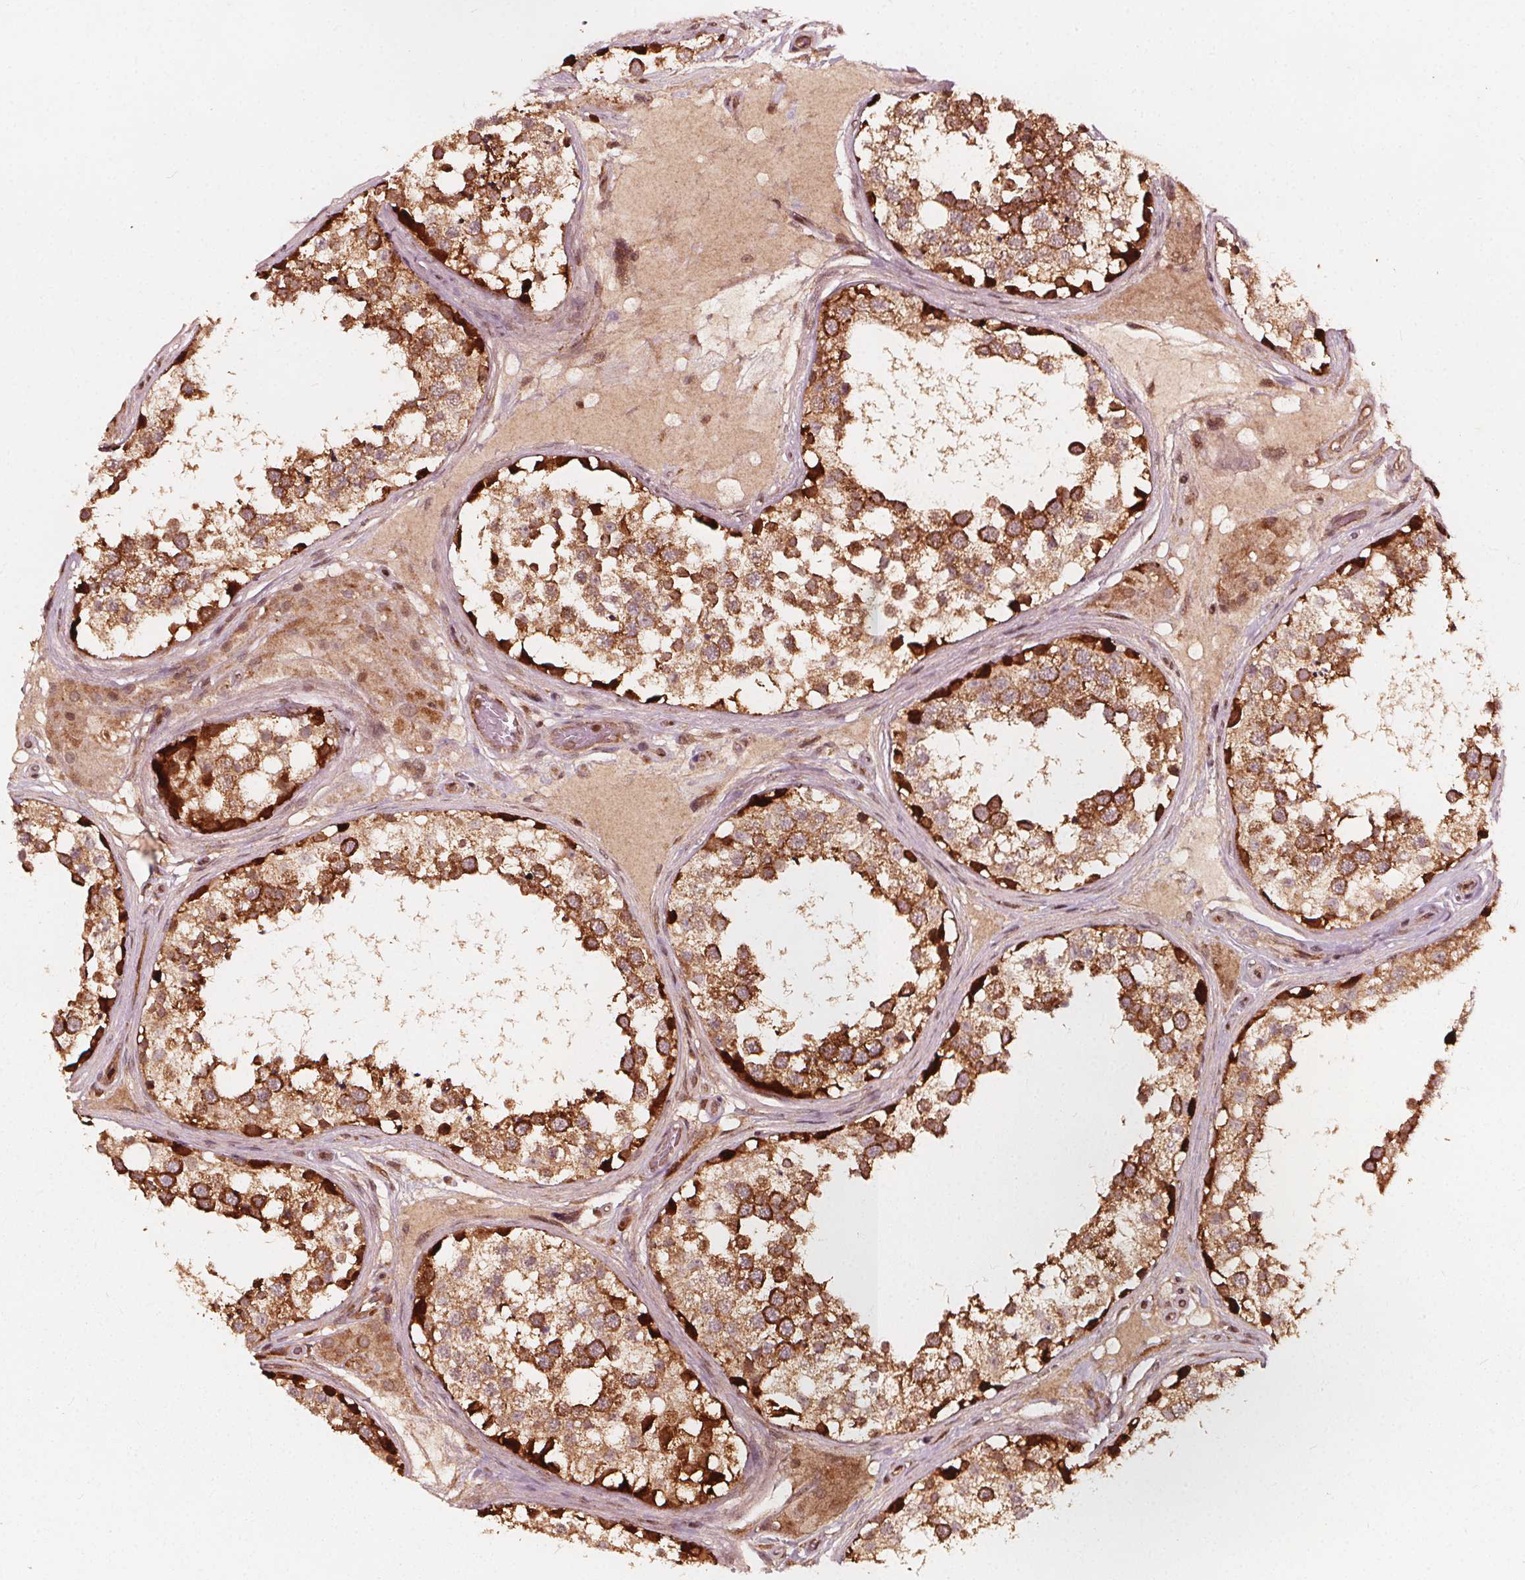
{"staining": {"intensity": "strong", "quantity": ">75%", "location": "cytoplasmic/membranous"}, "tissue": "testis", "cell_type": "Cells in seminiferous ducts", "image_type": "normal", "snomed": [{"axis": "morphology", "description": "Normal tissue, NOS"}, {"axis": "morphology", "description": "Seminoma, NOS"}, {"axis": "topography", "description": "Testis"}], "caption": "Immunohistochemical staining of unremarkable human testis reveals strong cytoplasmic/membranous protein expression in about >75% of cells in seminiferous ducts.", "gene": "AIP", "patient": {"sex": "male", "age": 65}}